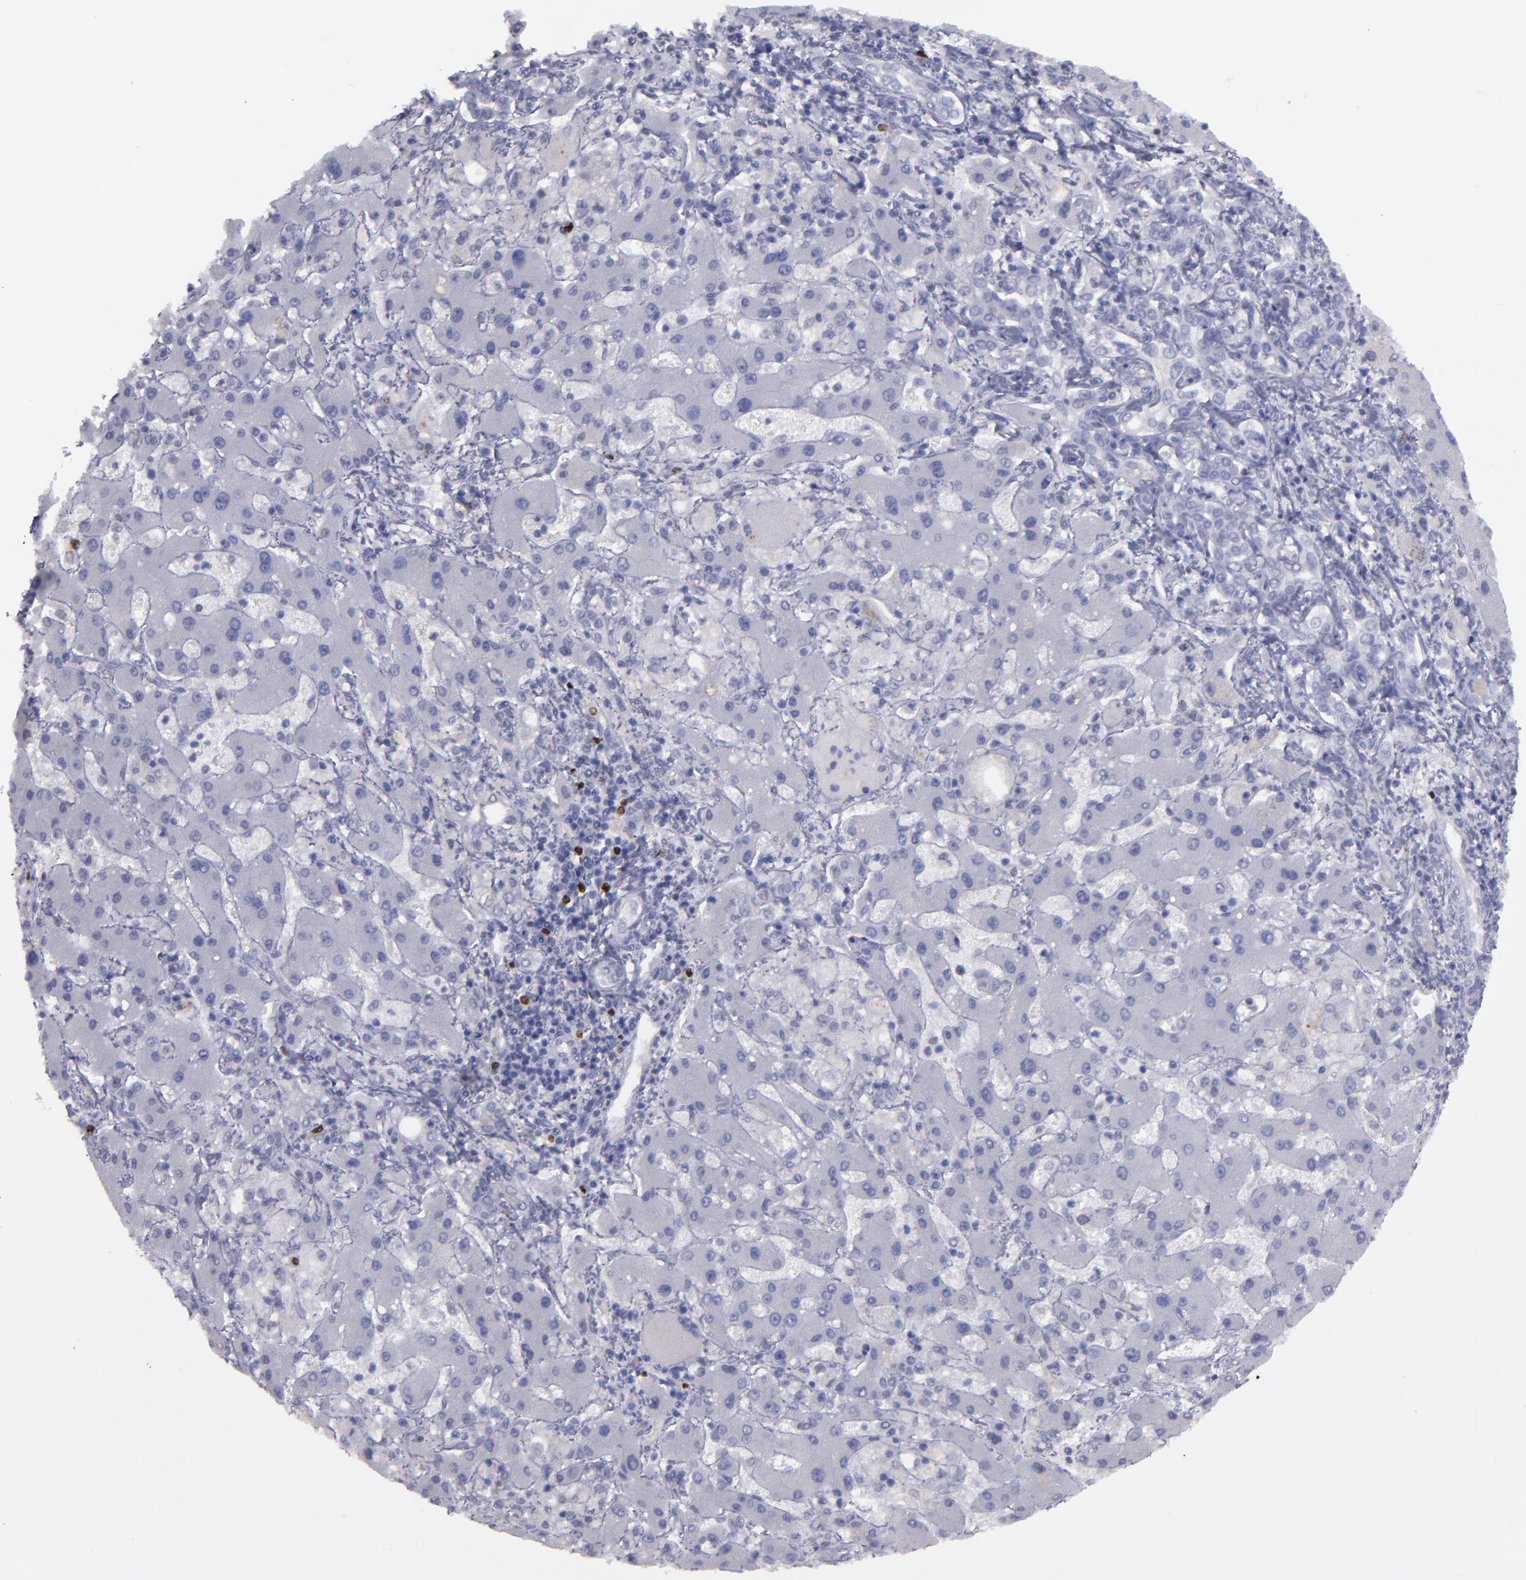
{"staining": {"intensity": "negative", "quantity": "none", "location": "none"}, "tissue": "liver cancer", "cell_type": "Tumor cells", "image_type": "cancer", "snomed": [{"axis": "morphology", "description": "Cholangiocarcinoma"}, {"axis": "topography", "description": "Liver"}], "caption": "Tumor cells are negative for brown protein staining in liver cancer.", "gene": "IRF8", "patient": {"sex": "male", "age": 50}}